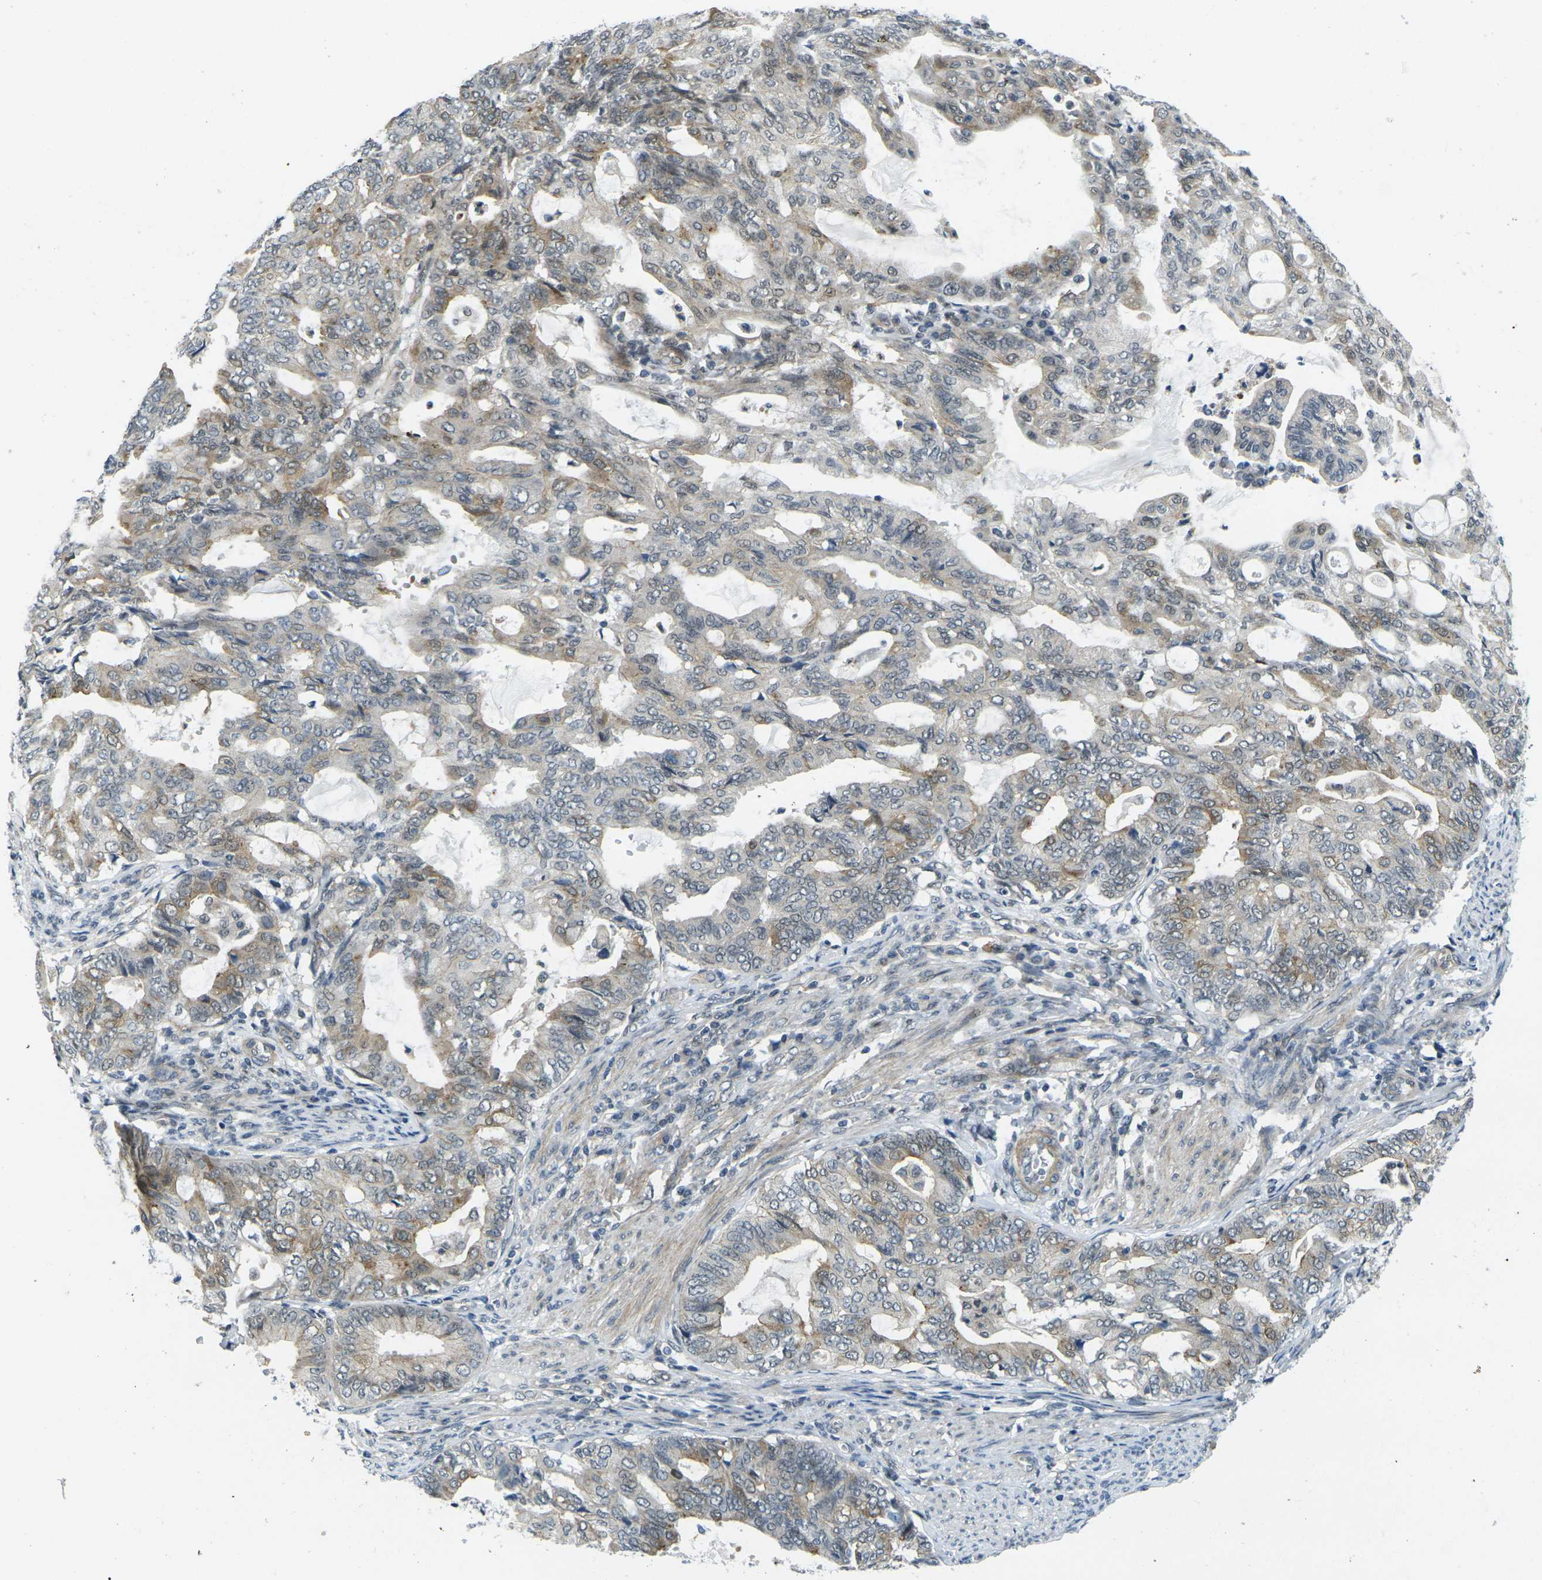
{"staining": {"intensity": "moderate", "quantity": "<25%", "location": "cytoplasmic/membranous"}, "tissue": "endometrial cancer", "cell_type": "Tumor cells", "image_type": "cancer", "snomed": [{"axis": "morphology", "description": "Adenocarcinoma, NOS"}, {"axis": "topography", "description": "Endometrium"}], "caption": "Immunohistochemical staining of endometrial cancer displays moderate cytoplasmic/membranous protein positivity in about <25% of tumor cells. The staining is performed using DAB brown chromogen to label protein expression. The nuclei are counter-stained blue using hematoxylin.", "gene": "KCTD10", "patient": {"sex": "female", "age": 86}}